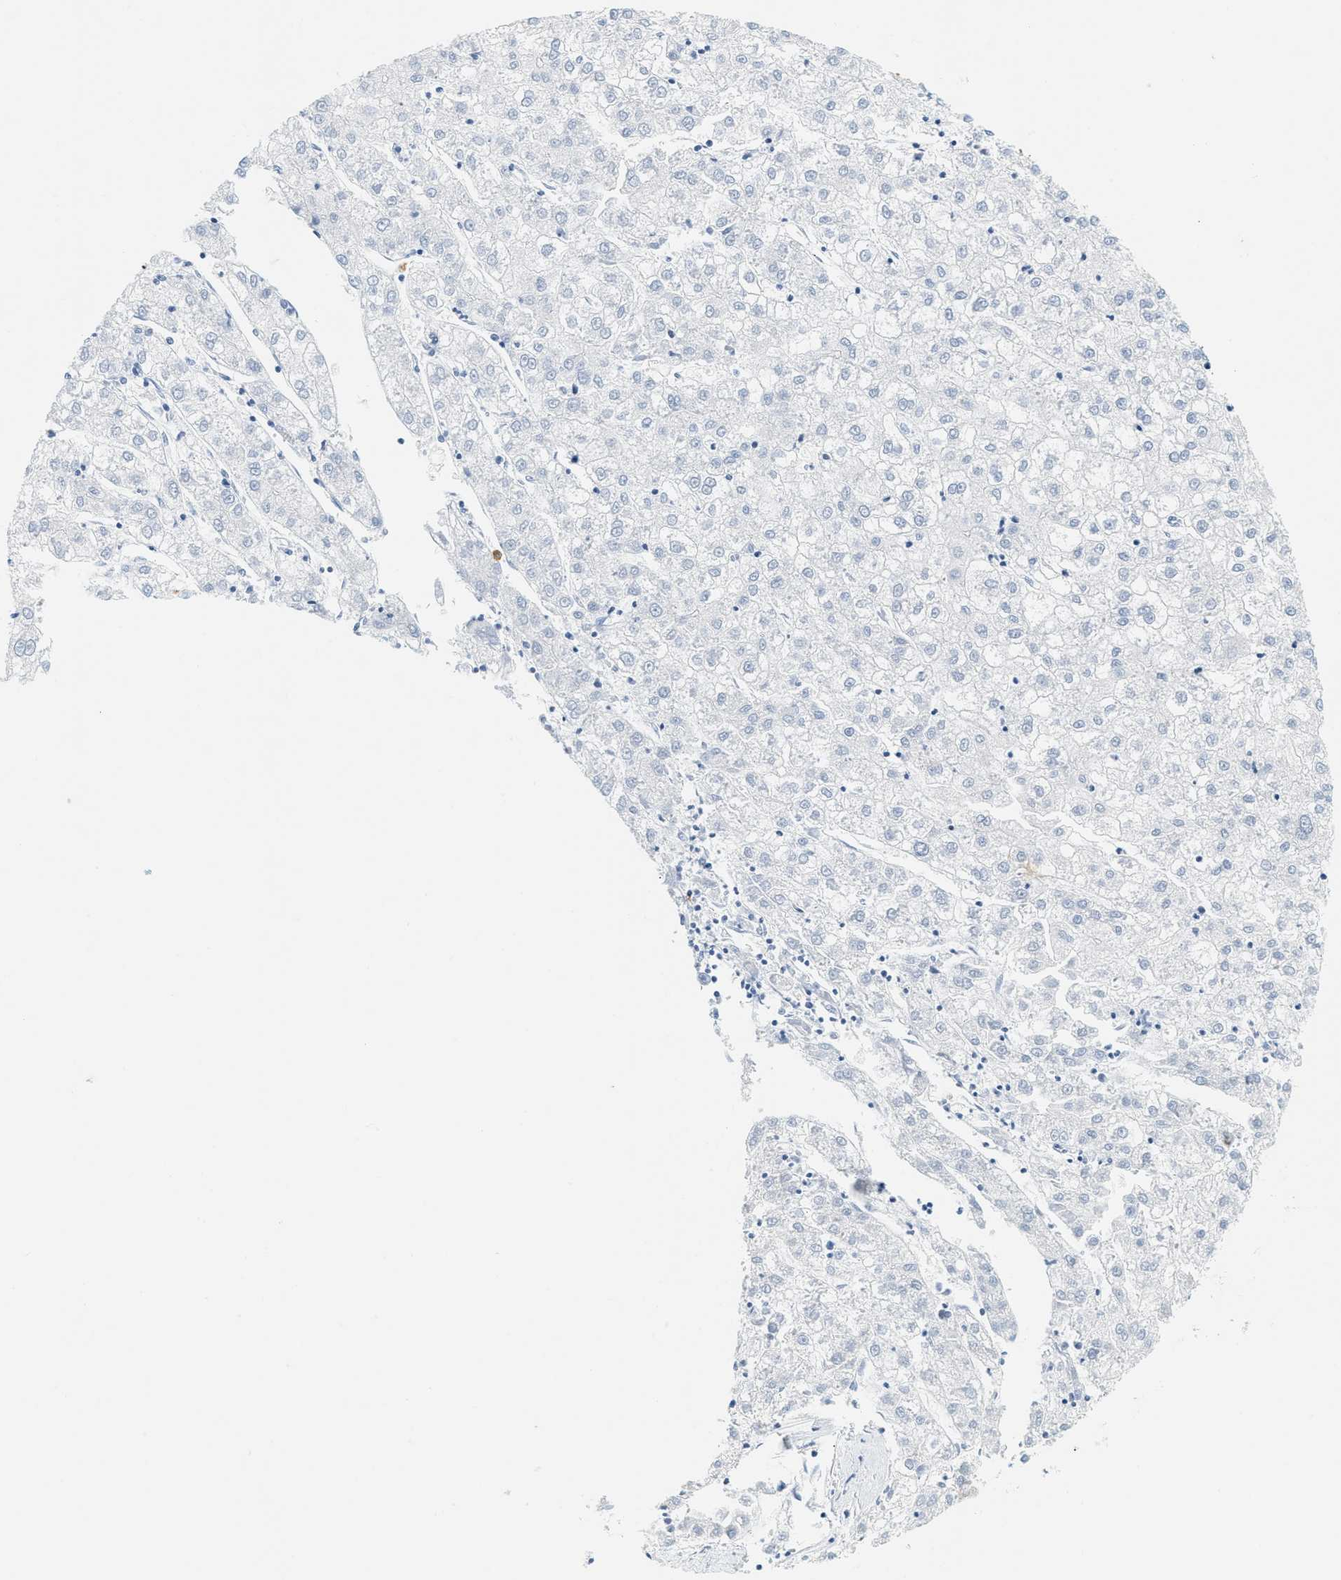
{"staining": {"intensity": "negative", "quantity": "none", "location": "none"}, "tissue": "liver cancer", "cell_type": "Tumor cells", "image_type": "cancer", "snomed": [{"axis": "morphology", "description": "Carcinoma, Hepatocellular, NOS"}, {"axis": "topography", "description": "Liver"}], "caption": "An immunohistochemistry photomicrograph of hepatocellular carcinoma (liver) is shown. There is no staining in tumor cells of hepatocellular carcinoma (liver).", "gene": "LCN2", "patient": {"sex": "male", "age": 72}}